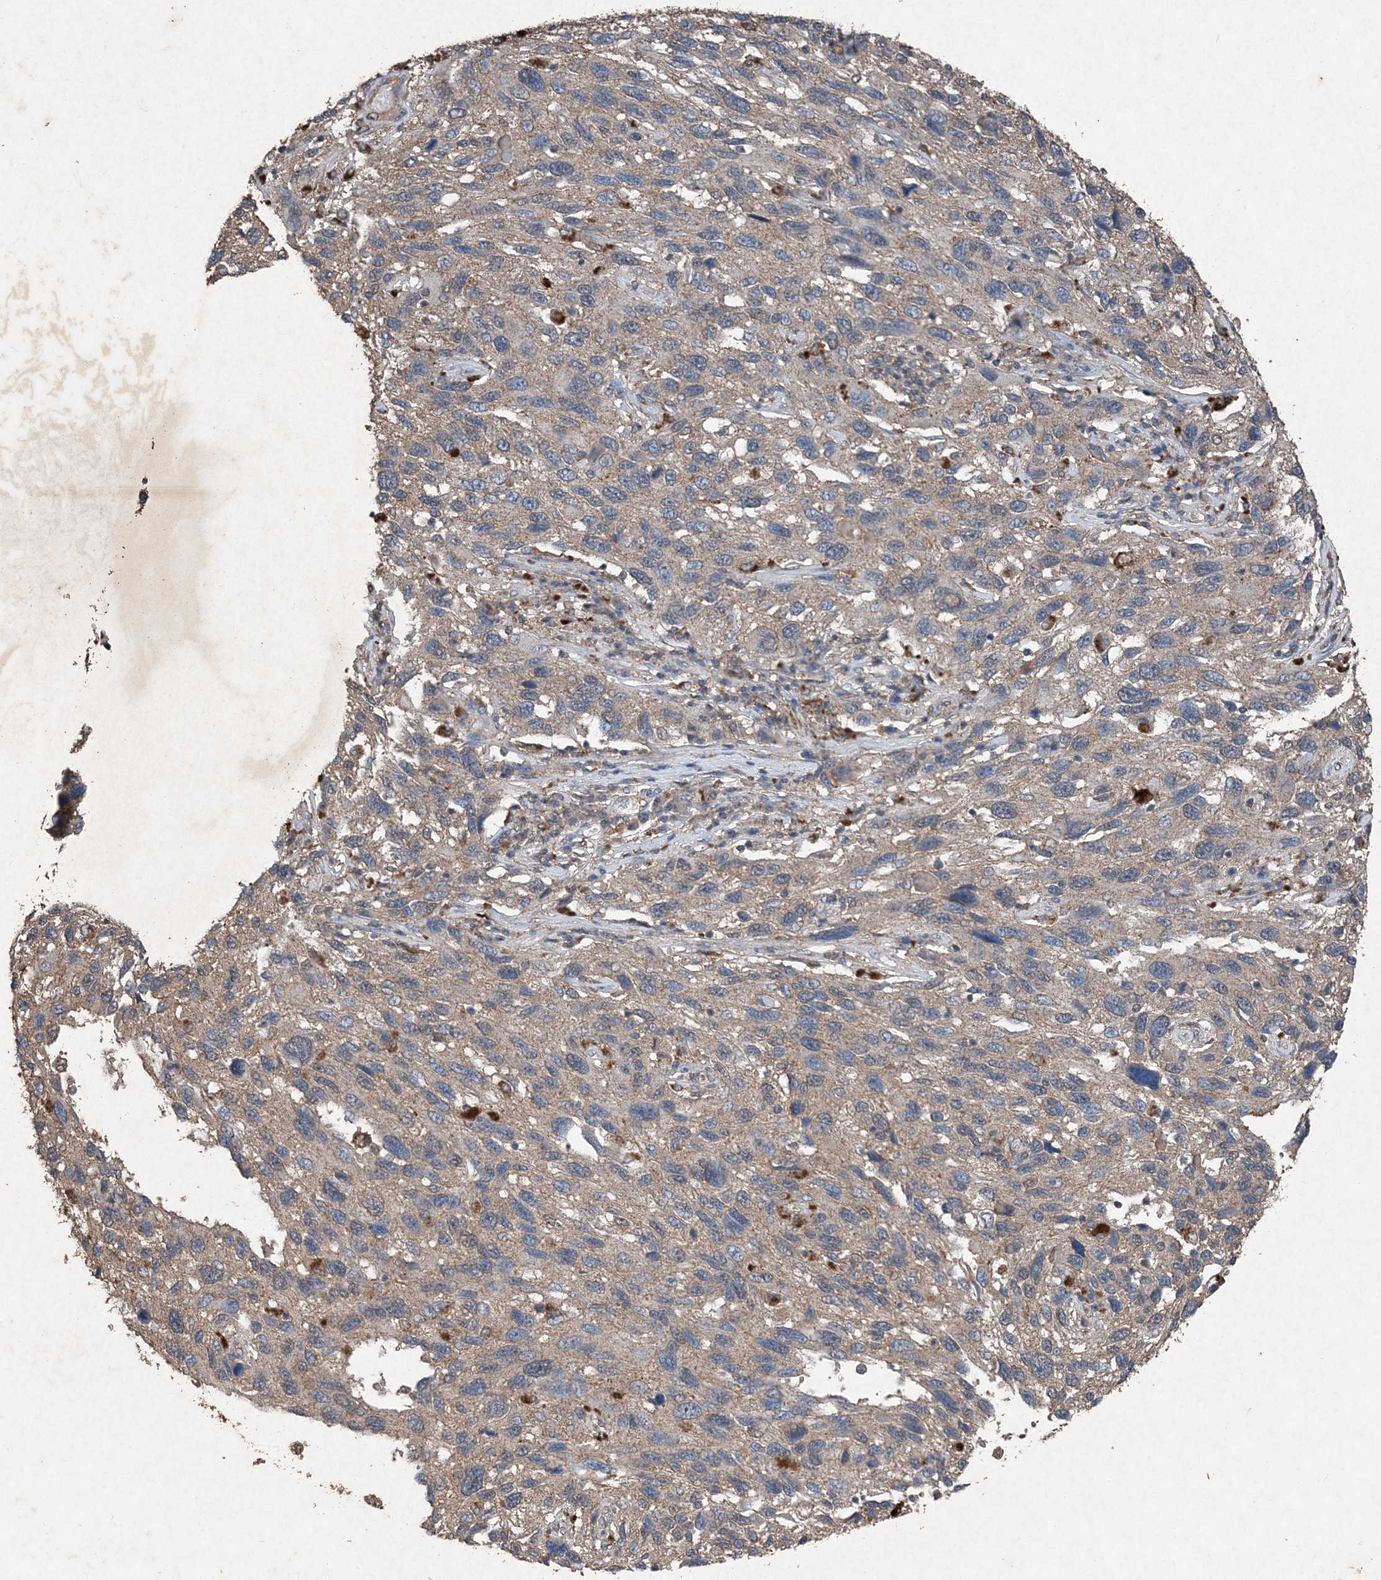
{"staining": {"intensity": "negative", "quantity": "none", "location": "none"}, "tissue": "melanoma", "cell_type": "Tumor cells", "image_type": "cancer", "snomed": [{"axis": "morphology", "description": "Malignant melanoma, NOS"}, {"axis": "topography", "description": "Skin"}], "caption": "Immunohistochemistry micrograph of malignant melanoma stained for a protein (brown), which reveals no expression in tumor cells.", "gene": "FCN3", "patient": {"sex": "male", "age": 53}}